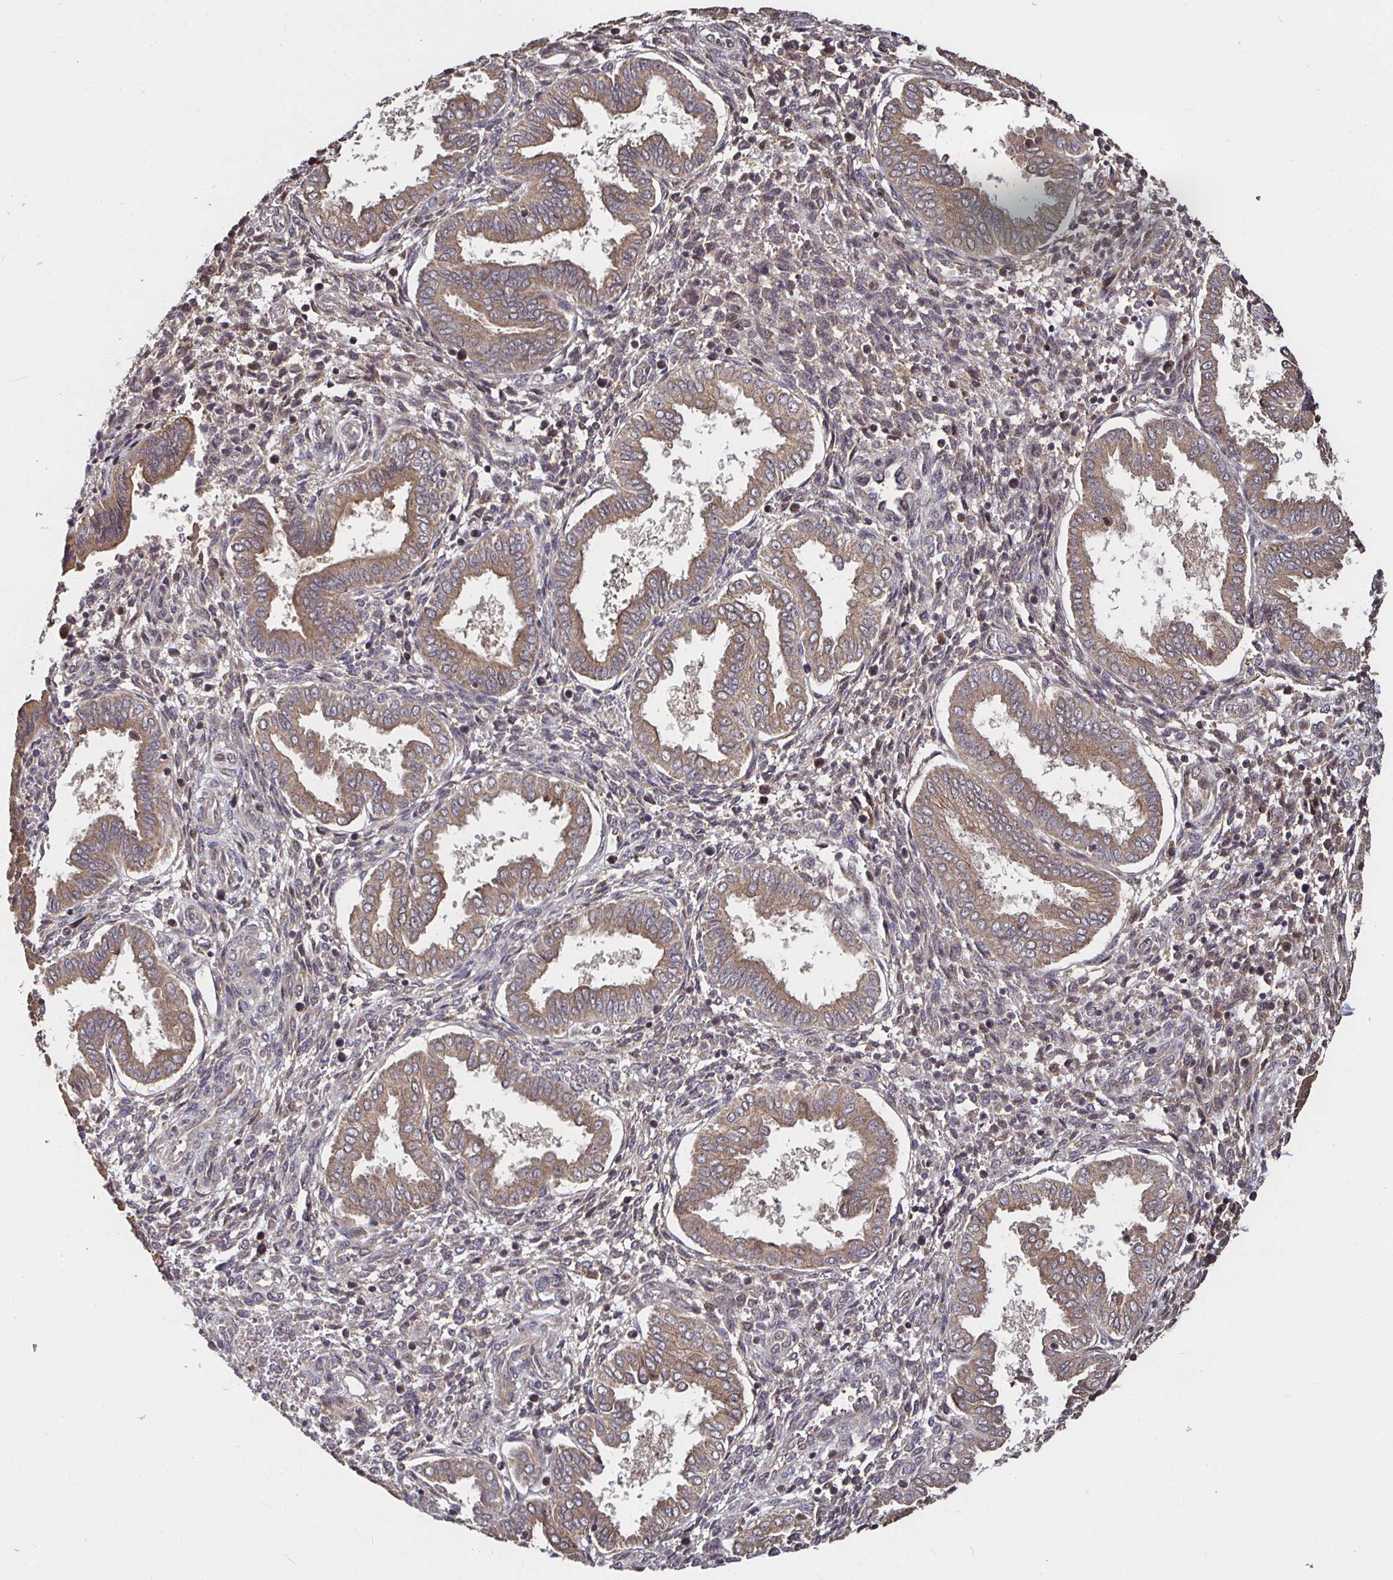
{"staining": {"intensity": "weak", "quantity": "25%-75%", "location": "cytoplasmic/membranous"}, "tissue": "endometrium", "cell_type": "Cells in endometrial stroma", "image_type": "normal", "snomed": [{"axis": "morphology", "description": "Normal tissue, NOS"}, {"axis": "topography", "description": "Endometrium"}], "caption": "Cells in endometrial stroma display low levels of weak cytoplasmic/membranous positivity in about 25%-75% of cells in benign endometrium.", "gene": "SMYD3", "patient": {"sex": "female", "age": 24}}